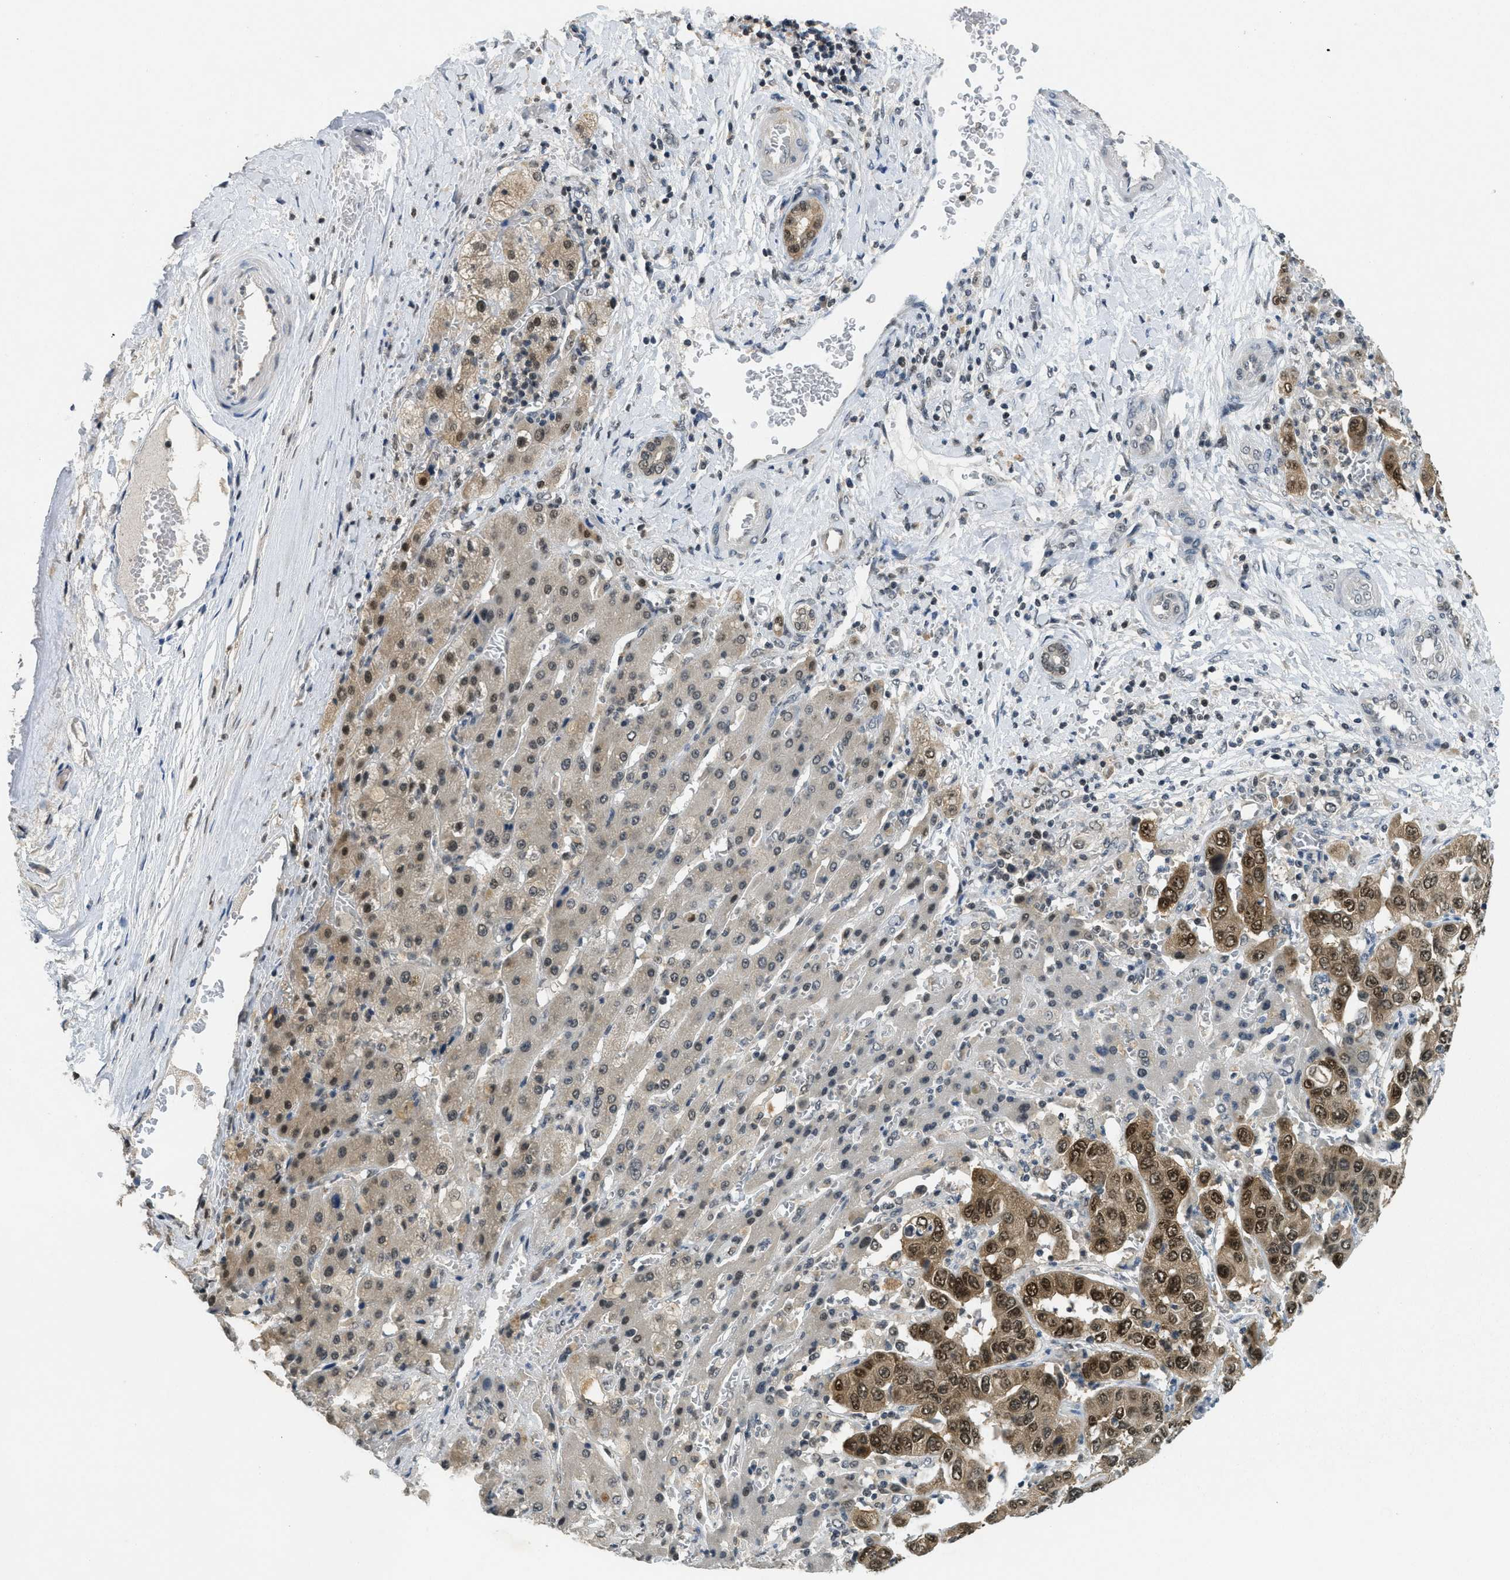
{"staining": {"intensity": "strong", "quantity": ">75%", "location": "cytoplasmic/membranous,nuclear"}, "tissue": "liver cancer", "cell_type": "Tumor cells", "image_type": "cancer", "snomed": [{"axis": "morphology", "description": "Cholangiocarcinoma"}, {"axis": "topography", "description": "Liver"}], "caption": "Human liver cholangiocarcinoma stained with a brown dye exhibits strong cytoplasmic/membranous and nuclear positive expression in approximately >75% of tumor cells.", "gene": "DNAJB1", "patient": {"sex": "female", "age": 52}}